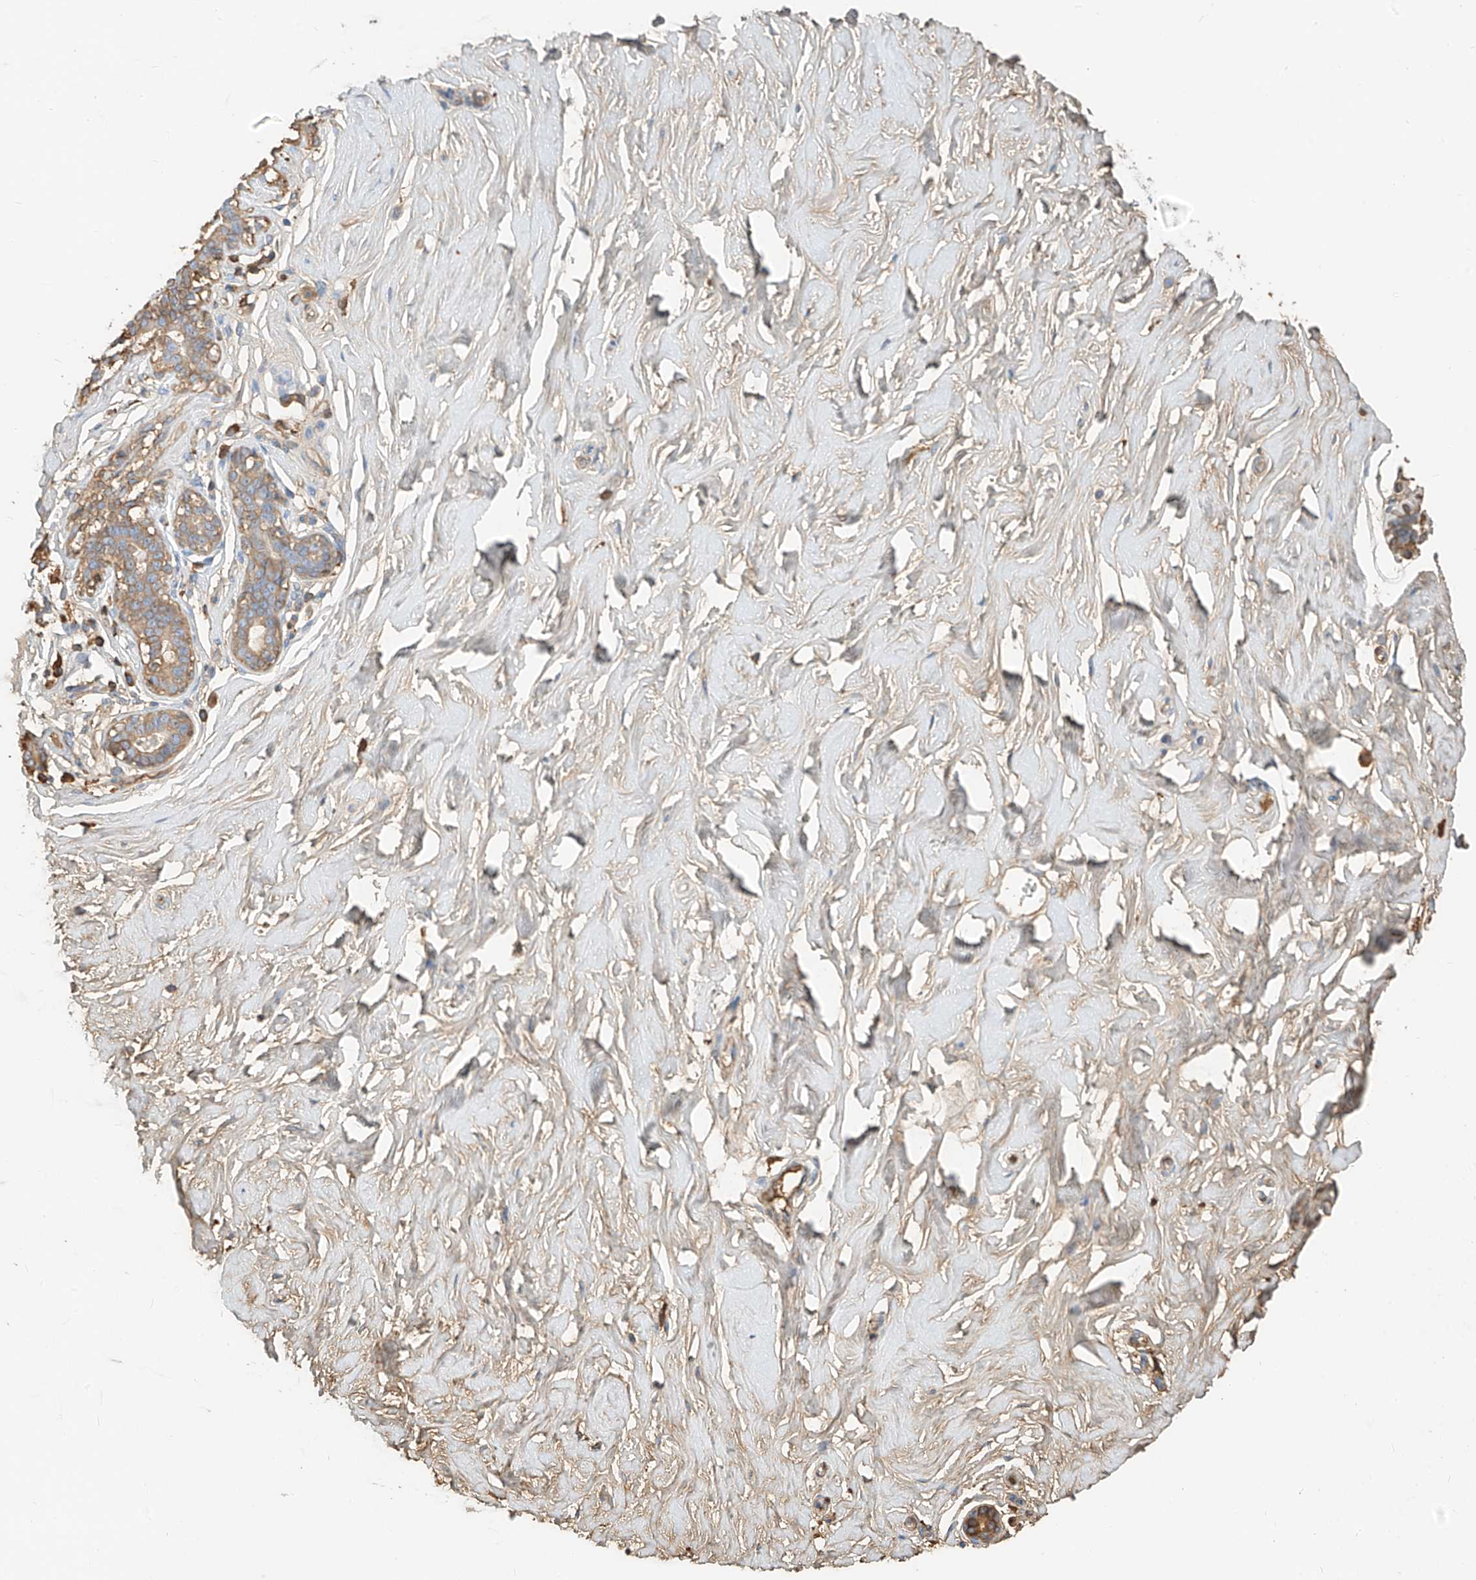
{"staining": {"intensity": "moderate", "quantity": "25%-75%", "location": "cytoplasmic/membranous"}, "tissue": "breast", "cell_type": "Adipocytes", "image_type": "normal", "snomed": [{"axis": "morphology", "description": "Normal tissue, NOS"}, {"axis": "morphology", "description": "Adenoma, NOS"}, {"axis": "topography", "description": "Breast"}], "caption": "Breast stained with immunohistochemistry (IHC) reveals moderate cytoplasmic/membranous expression in about 25%-75% of adipocytes.", "gene": "ZFP30", "patient": {"sex": "female", "age": 23}}